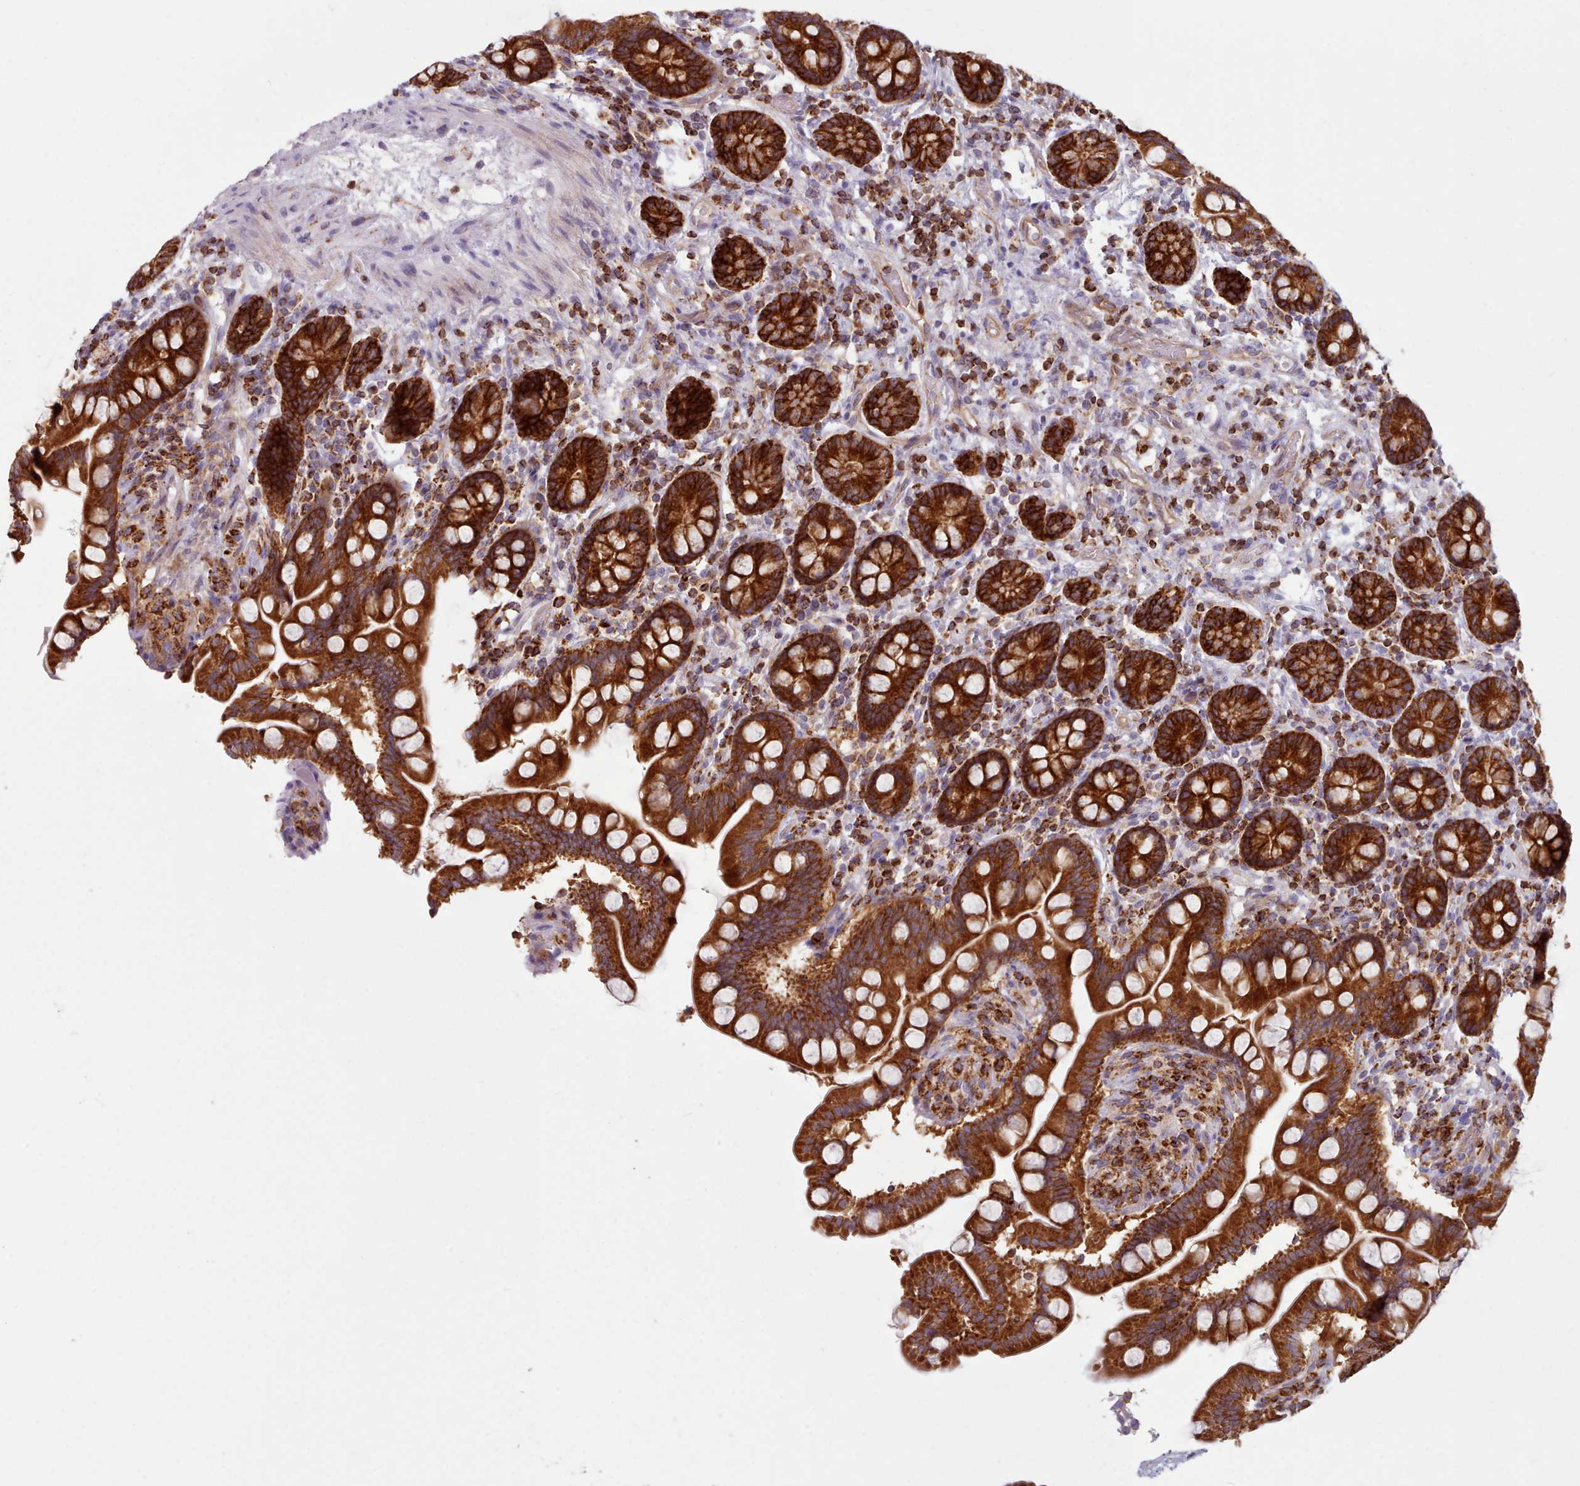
{"staining": {"intensity": "strong", "quantity": ">75%", "location": "cytoplasmic/membranous"}, "tissue": "small intestine", "cell_type": "Glandular cells", "image_type": "normal", "snomed": [{"axis": "morphology", "description": "Normal tissue, NOS"}, {"axis": "topography", "description": "Small intestine"}], "caption": "Immunohistochemical staining of normal small intestine reveals strong cytoplasmic/membranous protein staining in approximately >75% of glandular cells. Ihc stains the protein of interest in brown and the nuclei are stained blue.", "gene": "CRYBG1", "patient": {"sex": "female", "age": 64}}